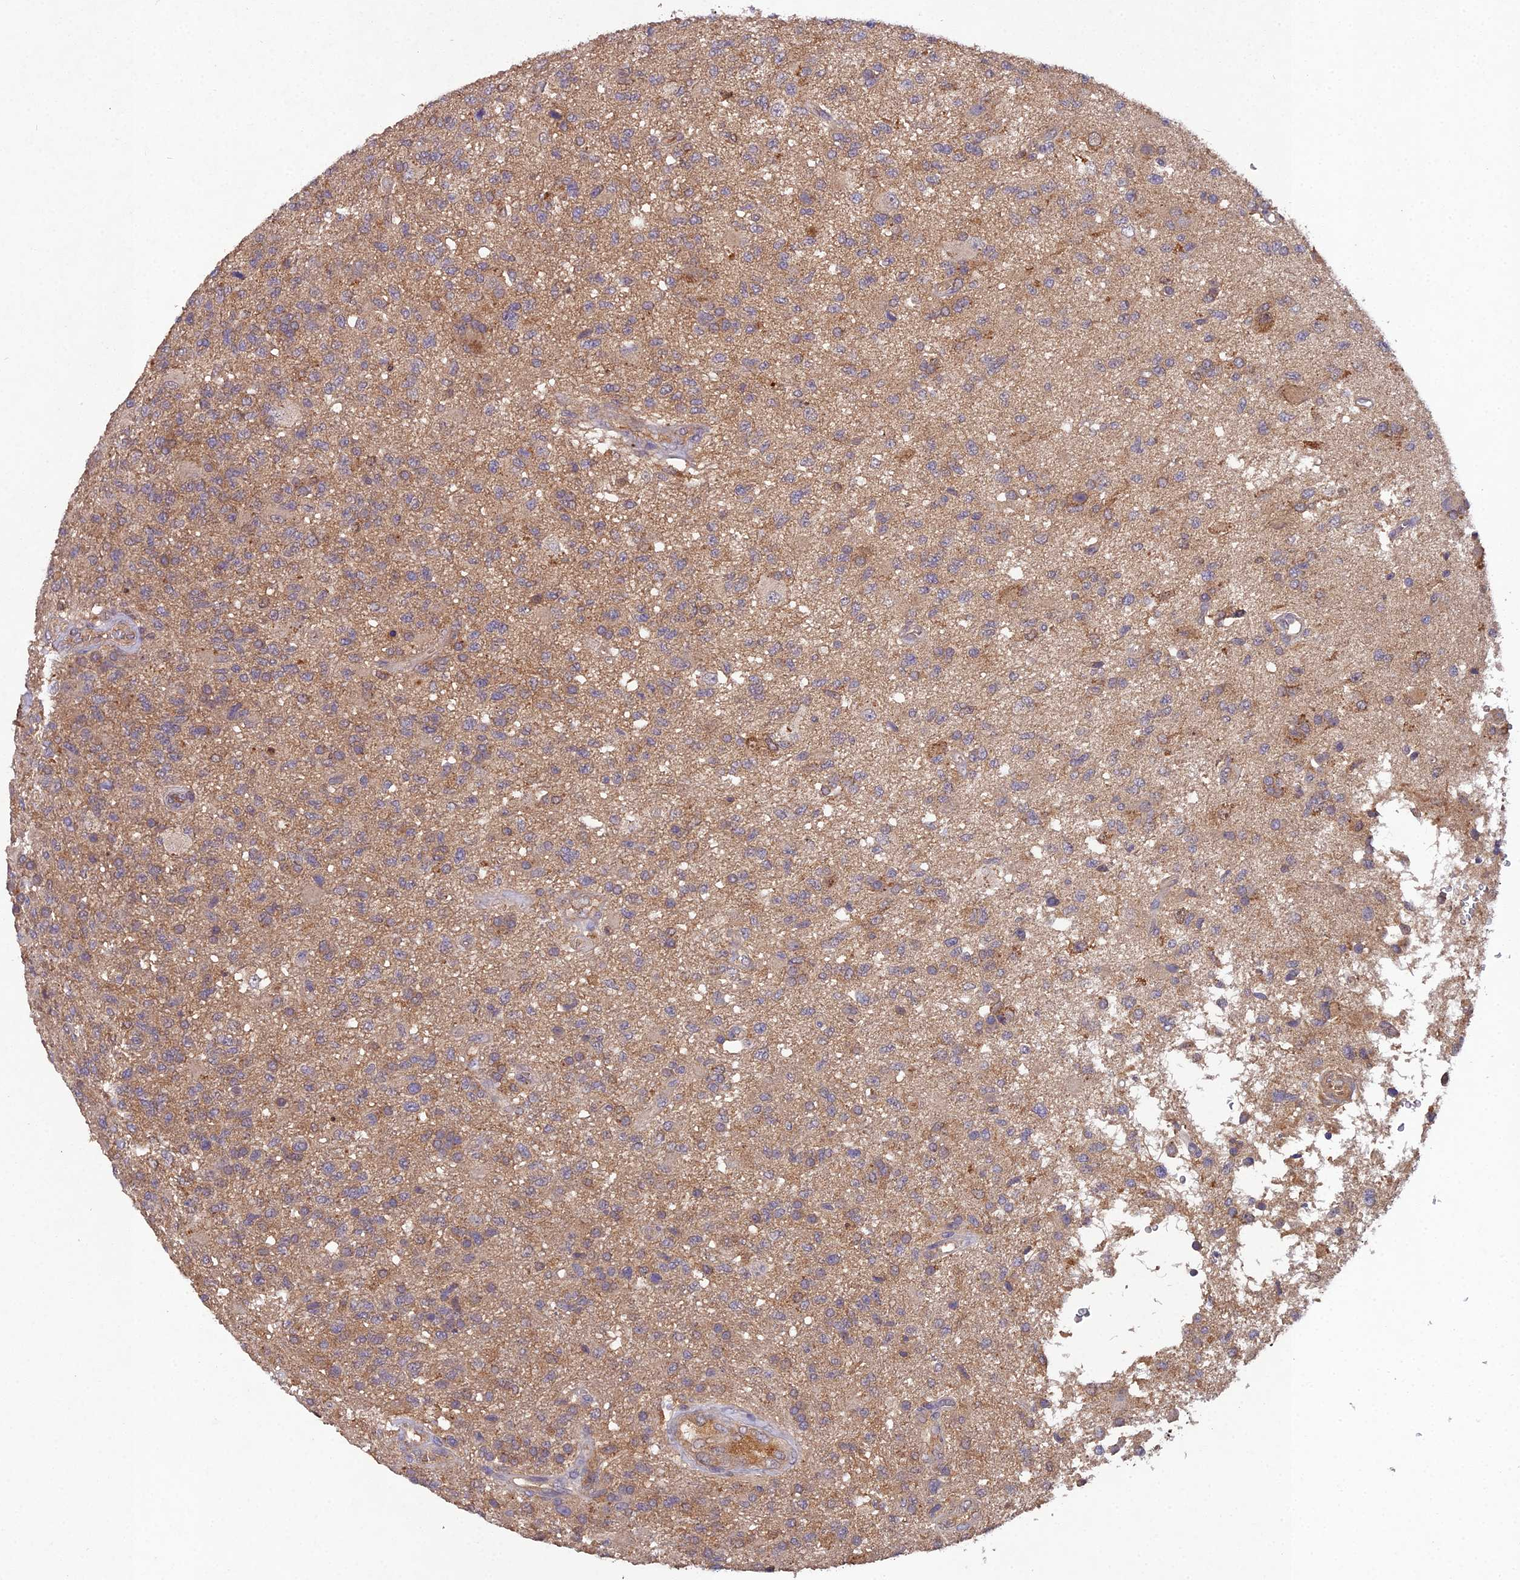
{"staining": {"intensity": "weak", "quantity": "25%-75%", "location": "cytoplasmic/membranous"}, "tissue": "glioma", "cell_type": "Tumor cells", "image_type": "cancer", "snomed": [{"axis": "morphology", "description": "Glioma, malignant, High grade"}, {"axis": "topography", "description": "Brain"}], "caption": "IHC (DAB) staining of malignant glioma (high-grade) reveals weak cytoplasmic/membranous protein staining in about 25%-75% of tumor cells.", "gene": "TMEM258", "patient": {"sex": "male", "age": 56}}